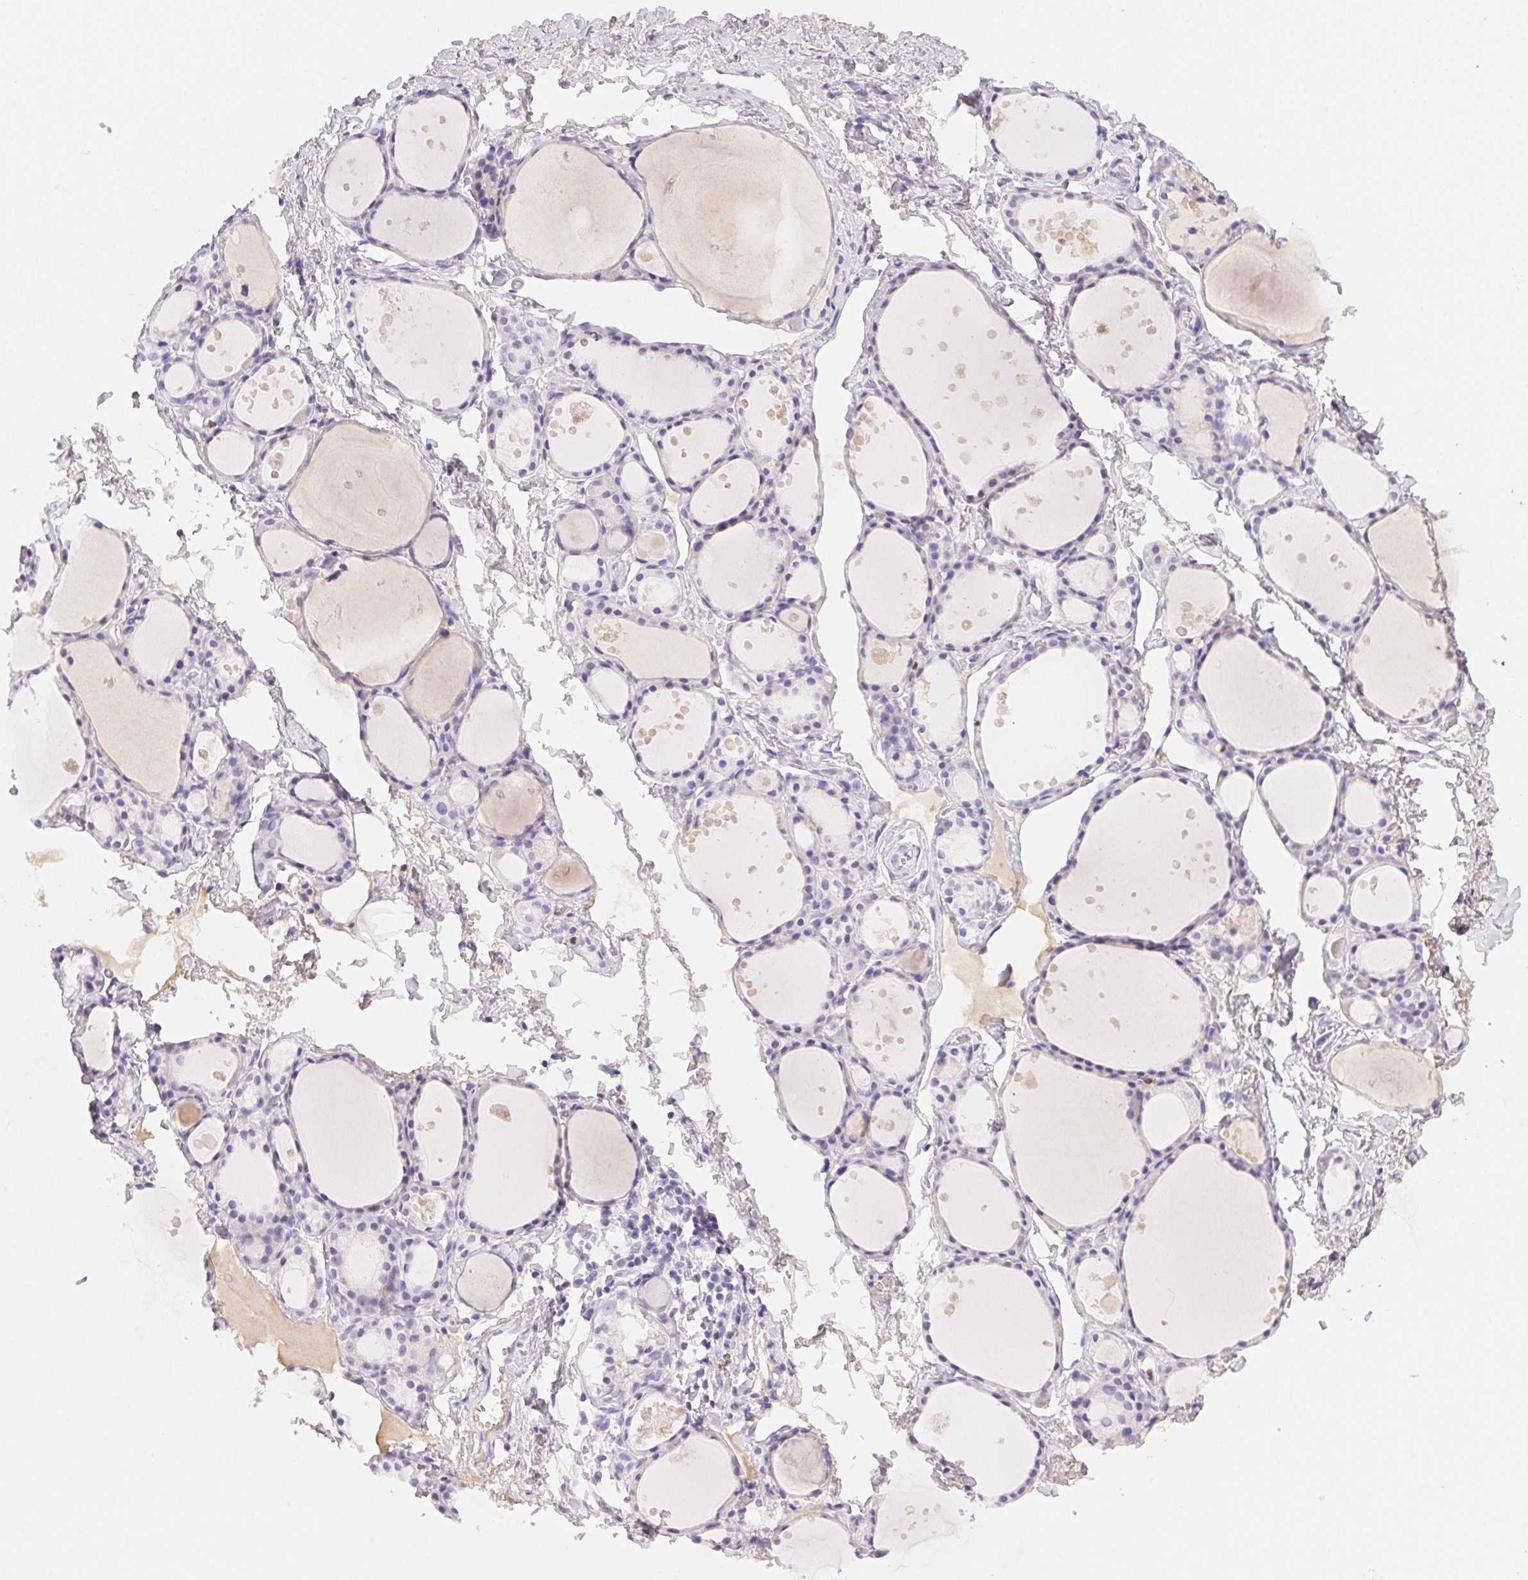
{"staining": {"intensity": "negative", "quantity": "none", "location": "none"}, "tissue": "thyroid gland", "cell_type": "Glandular cells", "image_type": "normal", "snomed": [{"axis": "morphology", "description": "Normal tissue, NOS"}, {"axis": "topography", "description": "Thyroid gland"}], "caption": "This histopathology image is of normal thyroid gland stained with immunohistochemistry to label a protein in brown with the nuclei are counter-stained blue. There is no staining in glandular cells.", "gene": "PADI4", "patient": {"sex": "male", "age": 68}}